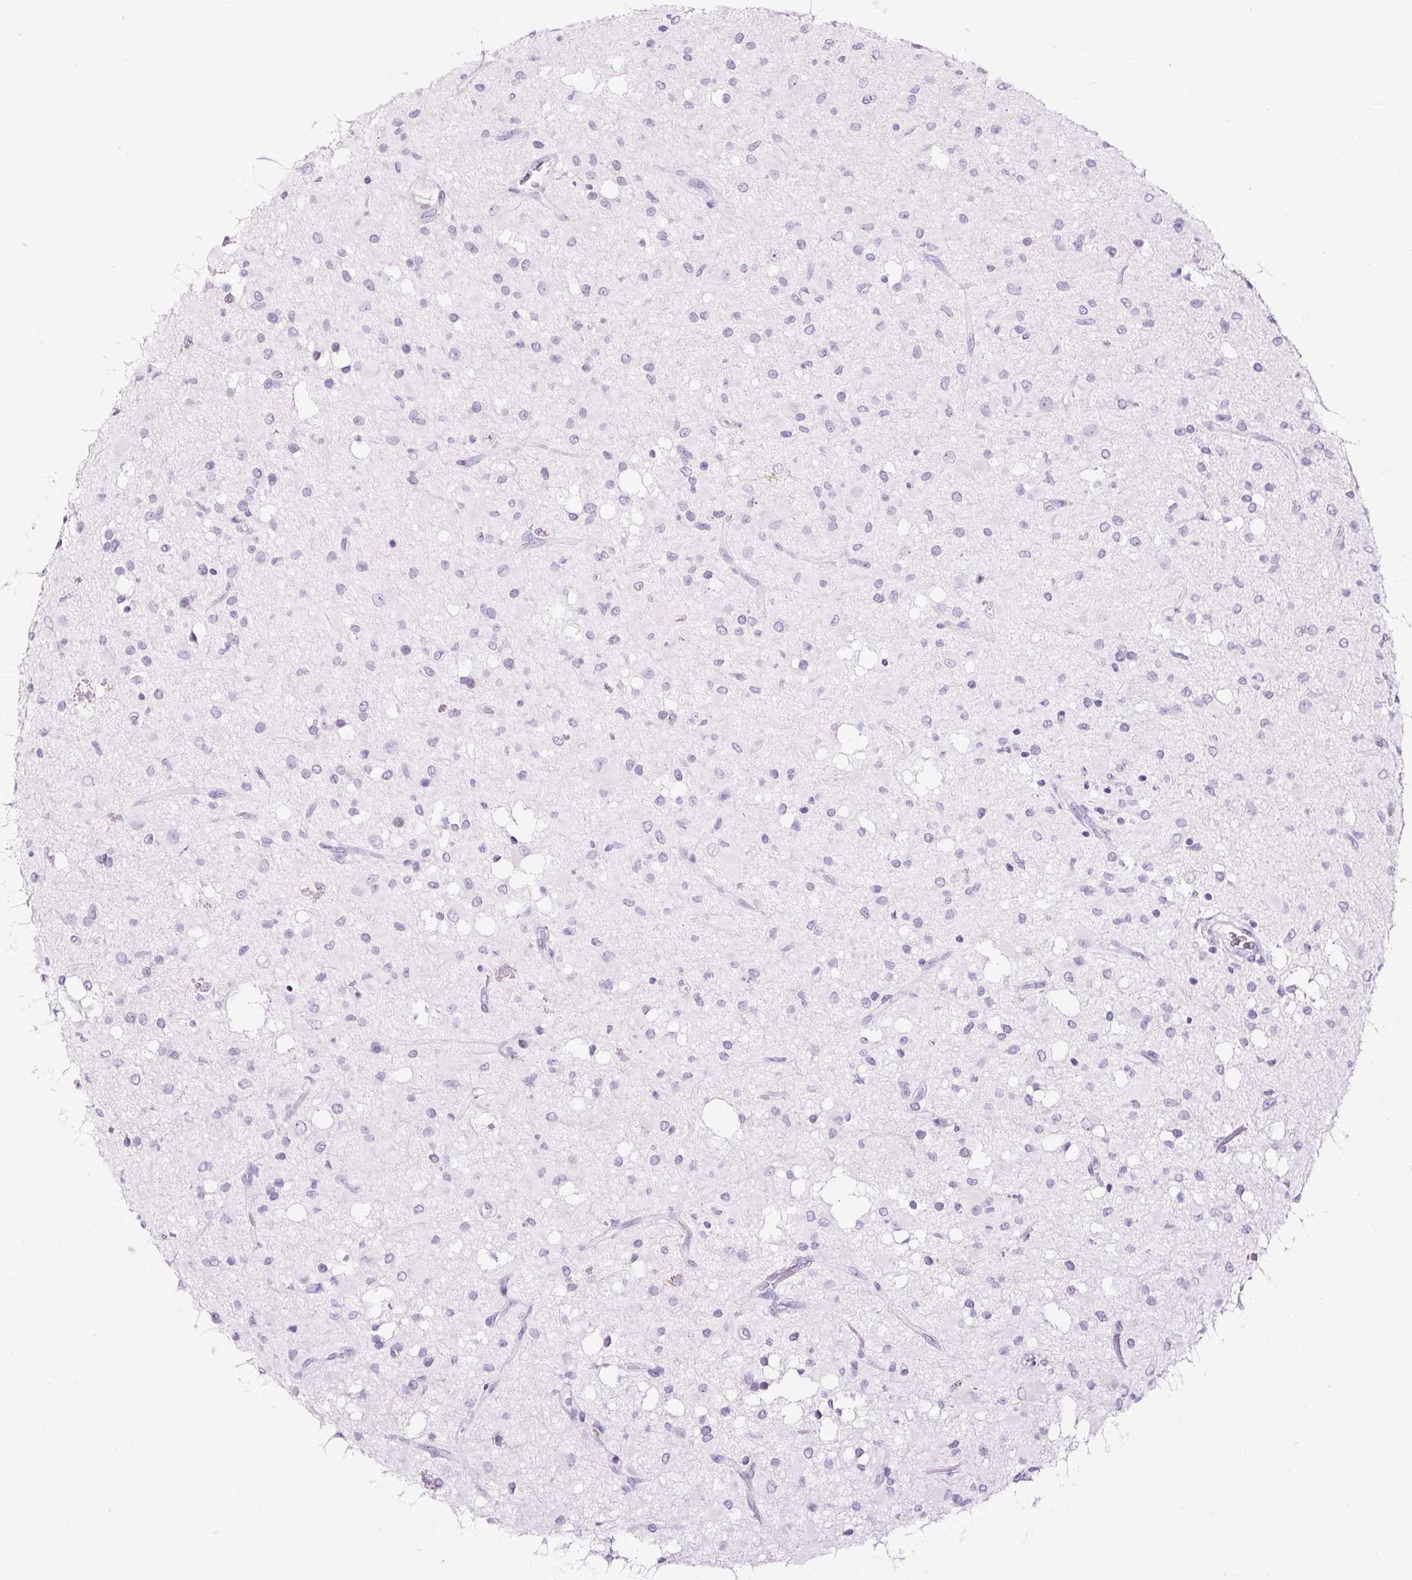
{"staining": {"intensity": "negative", "quantity": "none", "location": "none"}, "tissue": "glioma", "cell_type": "Tumor cells", "image_type": "cancer", "snomed": [{"axis": "morphology", "description": "Glioma, malignant, Low grade"}, {"axis": "topography", "description": "Brain"}], "caption": "IHC histopathology image of human low-grade glioma (malignant) stained for a protein (brown), which demonstrates no staining in tumor cells. The staining was performed using DAB to visualize the protein expression in brown, while the nuclei were stained in blue with hematoxylin (Magnification: 20x).", "gene": "NPHS2", "patient": {"sex": "female", "age": 33}}